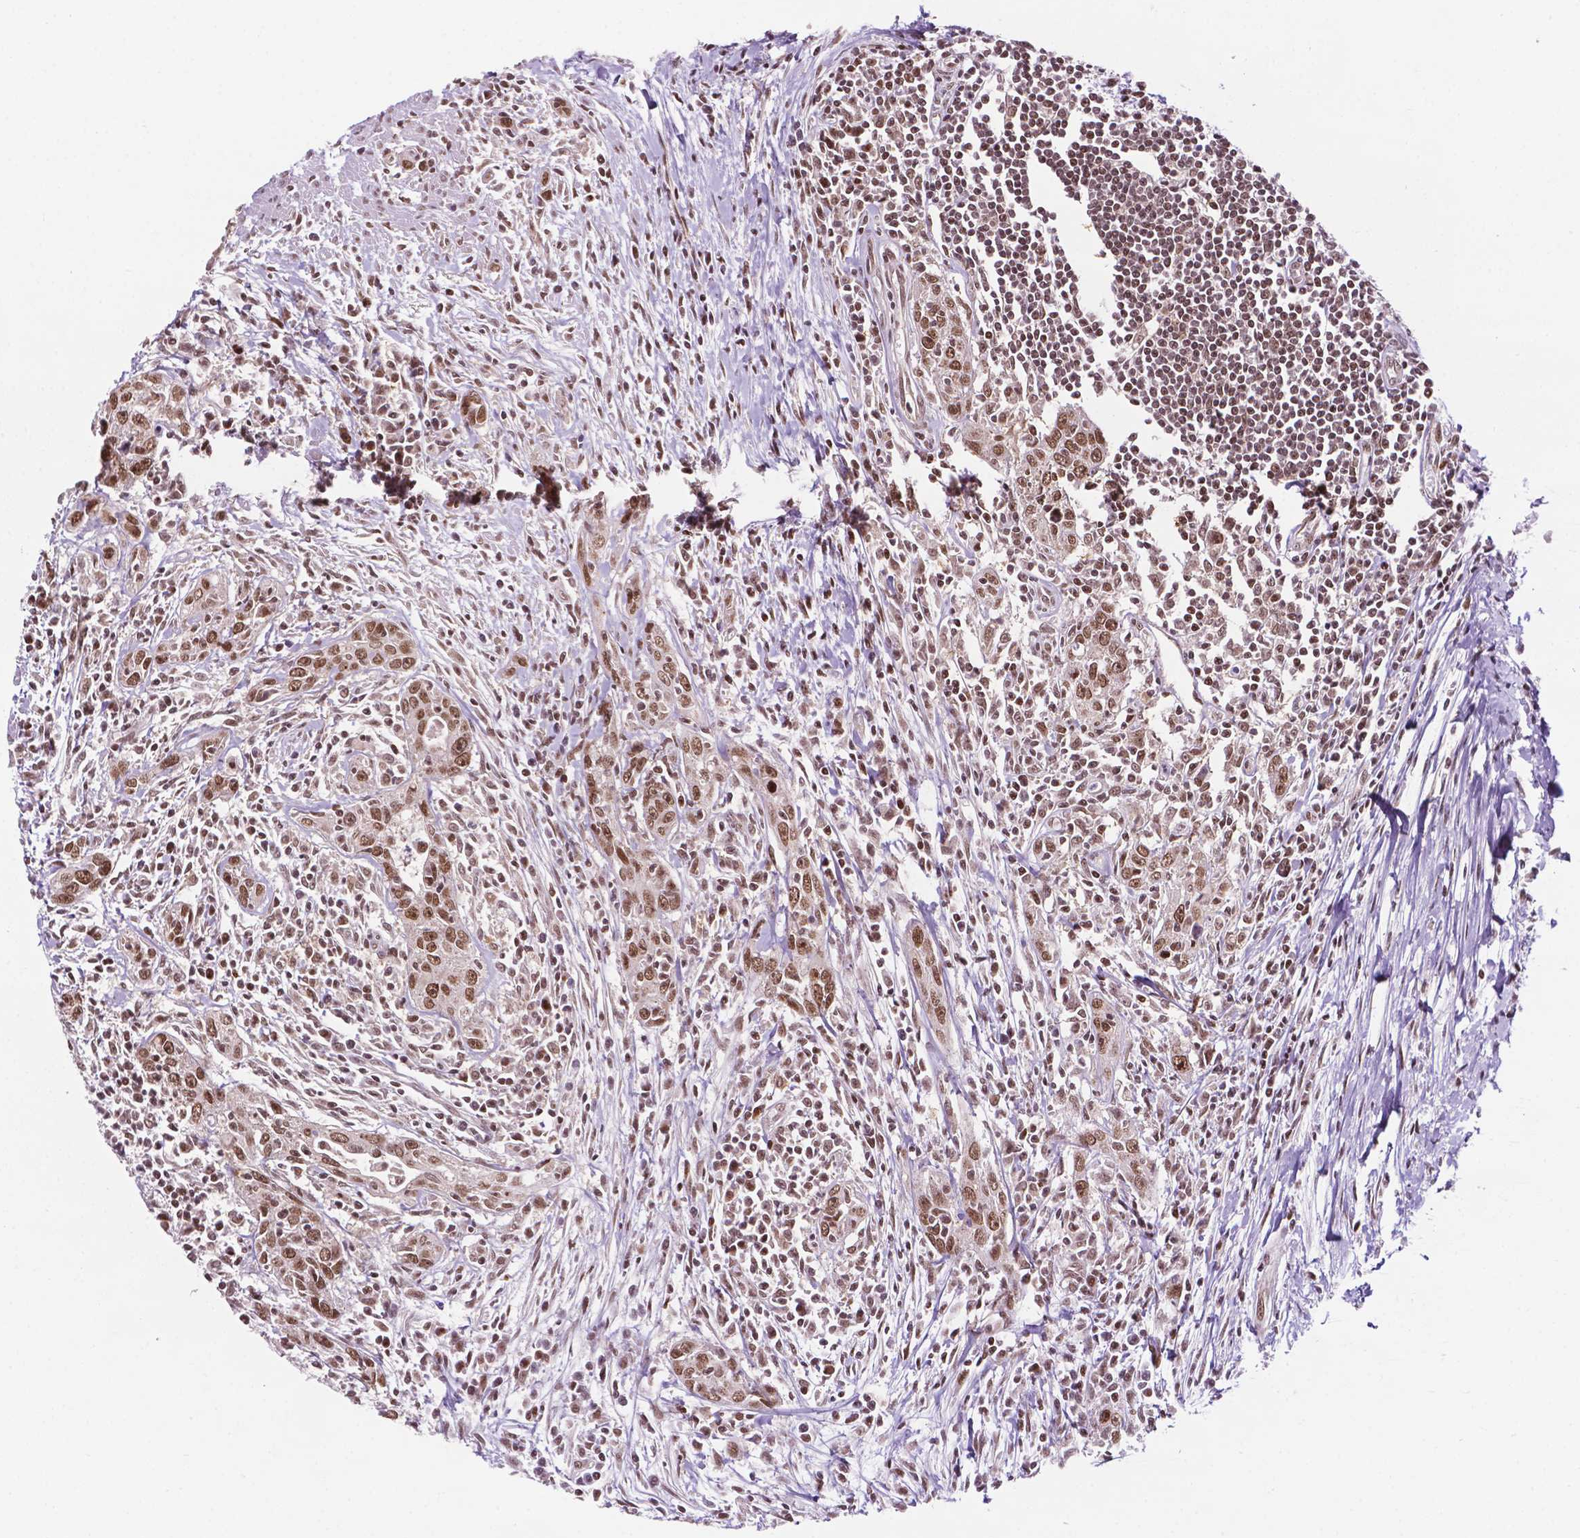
{"staining": {"intensity": "moderate", "quantity": ">75%", "location": "nuclear"}, "tissue": "urothelial cancer", "cell_type": "Tumor cells", "image_type": "cancer", "snomed": [{"axis": "morphology", "description": "Urothelial carcinoma, High grade"}, {"axis": "topography", "description": "Urinary bladder"}], "caption": "Tumor cells show medium levels of moderate nuclear expression in about >75% of cells in urothelial cancer. (Stains: DAB (3,3'-diaminobenzidine) in brown, nuclei in blue, Microscopy: brightfield microscopy at high magnification).", "gene": "PER2", "patient": {"sex": "male", "age": 83}}